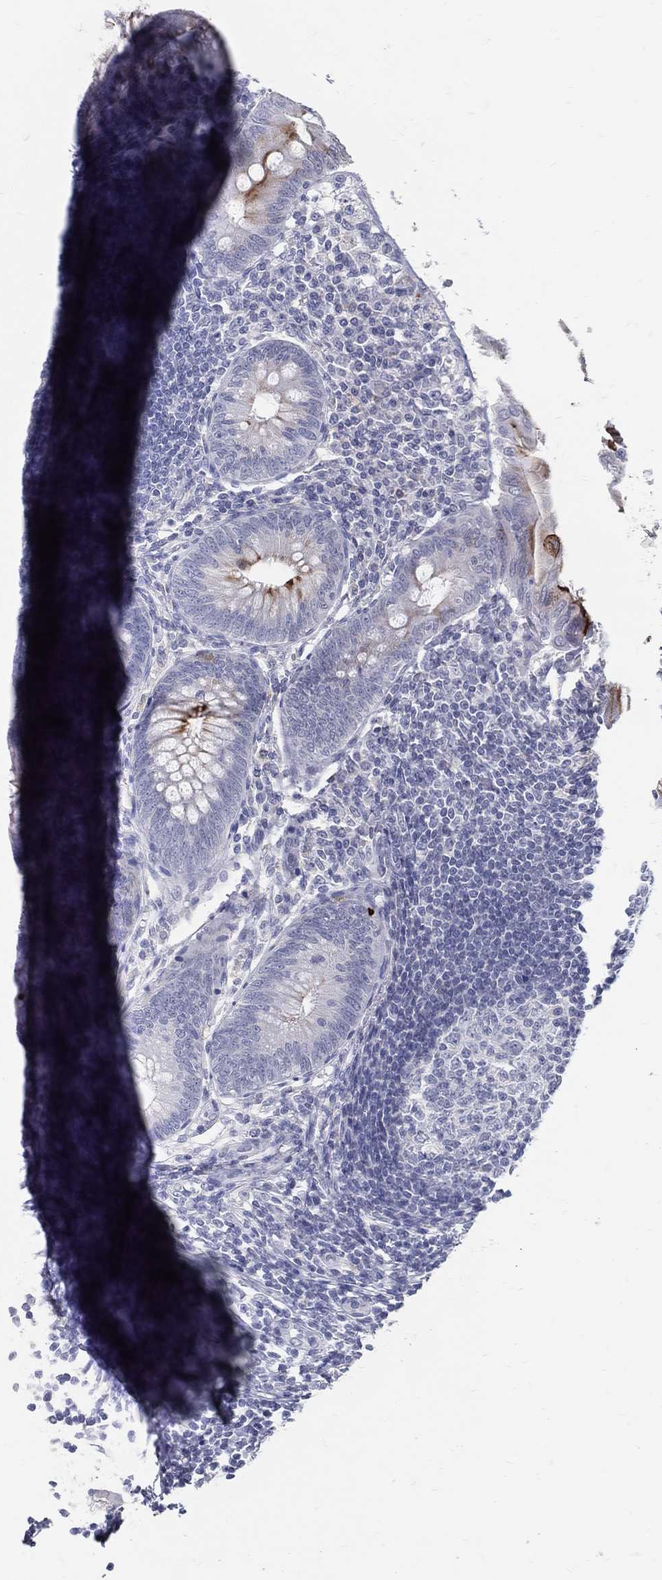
{"staining": {"intensity": "moderate", "quantity": "<25%", "location": "cytoplasmic/membranous"}, "tissue": "appendix", "cell_type": "Glandular cells", "image_type": "normal", "snomed": [{"axis": "morphology", "description": "Normal tissue, NOS"}, {"axis": "morphology", "description": "Inflammation, NOS"}, {"axis": "topography", "description": "Appendix"}], "caption": "Immunohistochemistry image of benign appendix: human appendix stained using IHC demonstrates low levels of moderate protein expression localized specifically in the cytoplasmic/membranous of glandular cells, appearing as a cytoplasmic/membranous brown color.", "gene": "ACE2", "patient": {"sex": "male", "age": 16}}